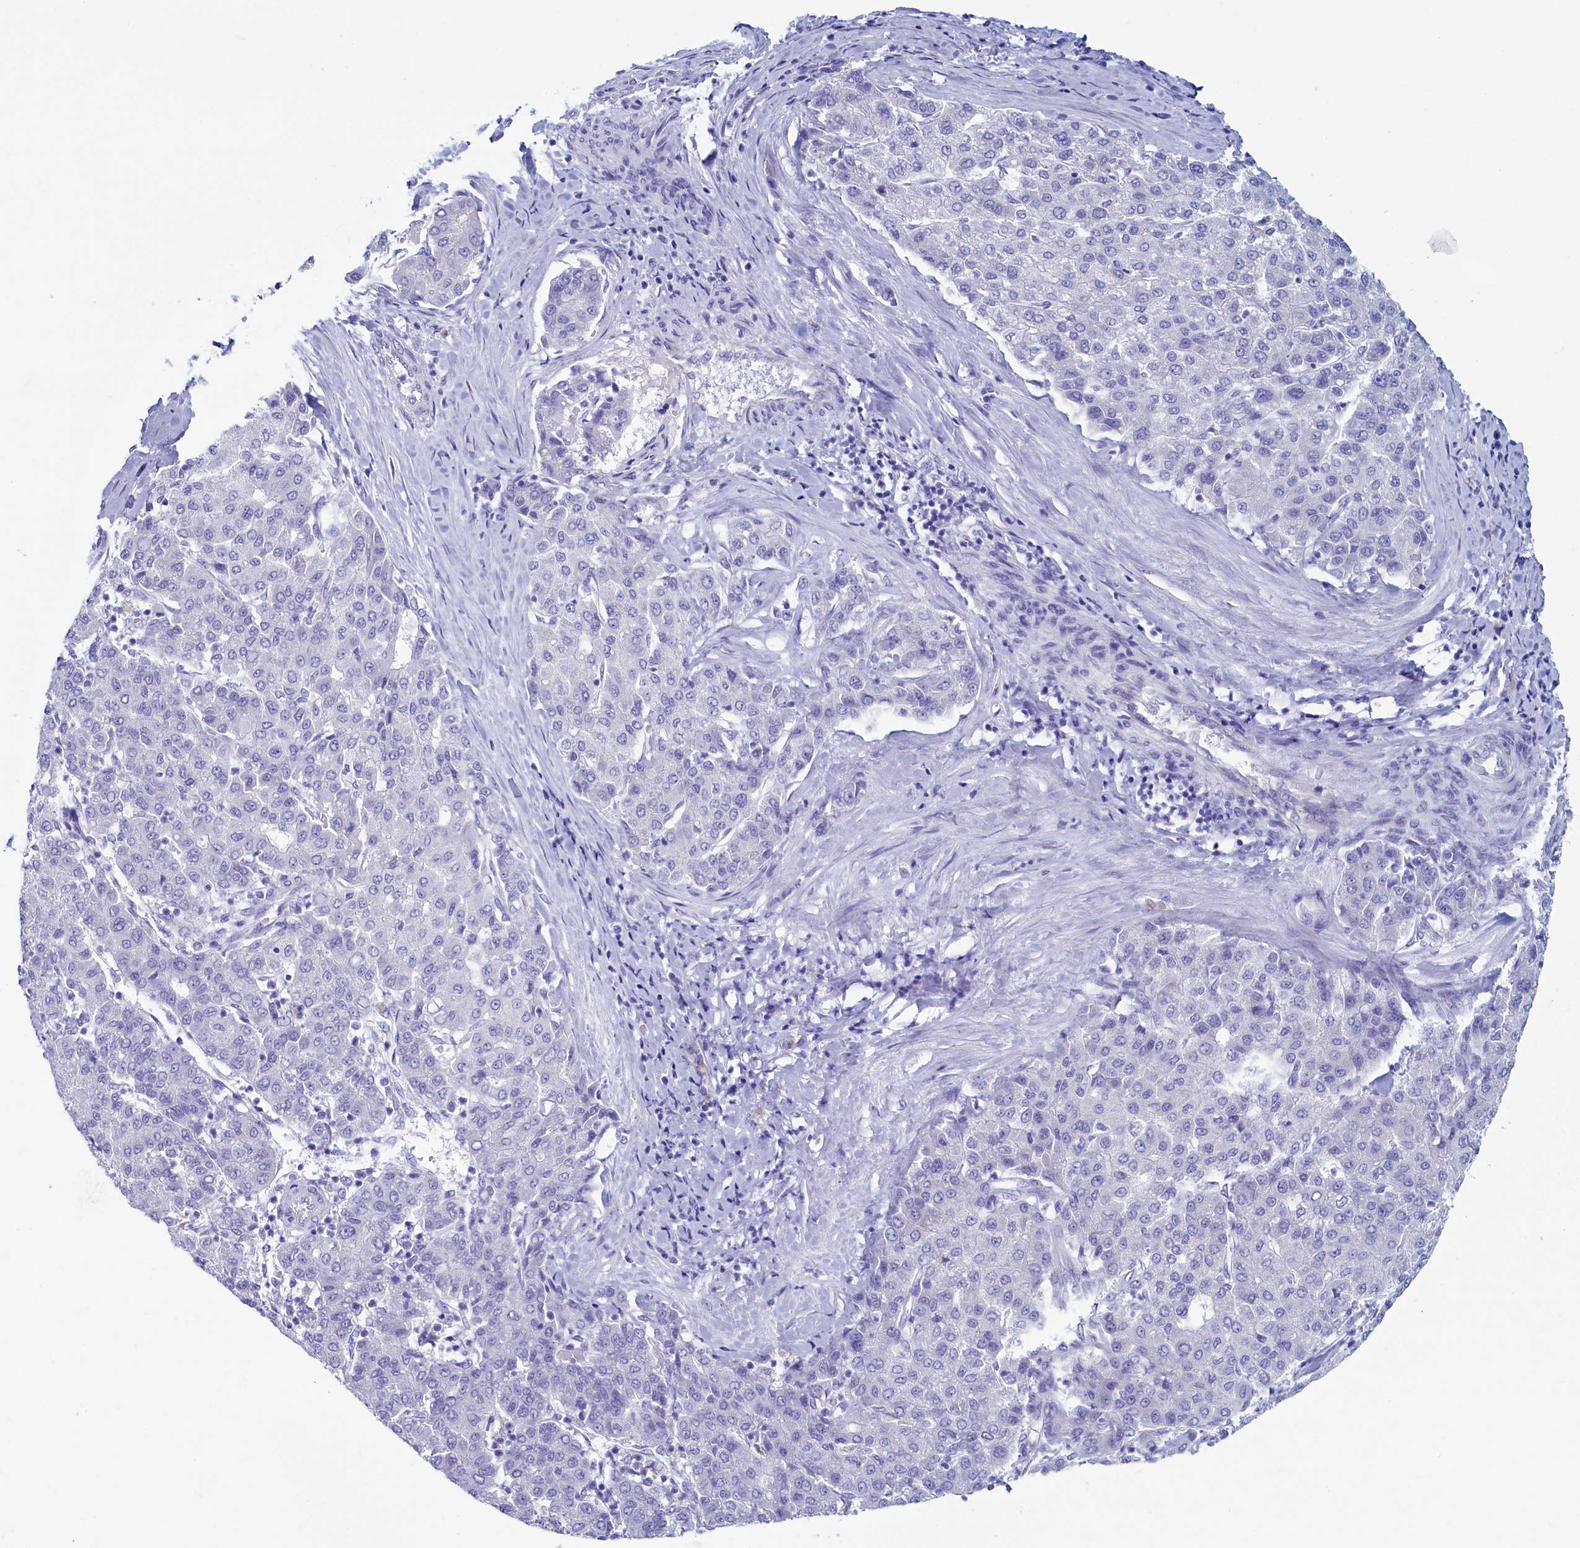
{"staining": {"intensity": "negative", "quantity": "none", "location": "none"}, "tissue": "liver cancer", "cell_type": "Tumor cells", "image_type": "cancer", "snomed": [{"axis": "morphology", "description": "Carcinoma, Hepatocellular, NOS"}, {"axis": "topography", "description": "Liver"}], "caption": "DAB (3,3'-diaminobenzidine) immunohistochemical staining of liver cancer (hepatocellular carcinoma) exhibits no significant expression in tumor cells.", "gene": "SKA3", "patient": {"sex": "male", "age": 65}}